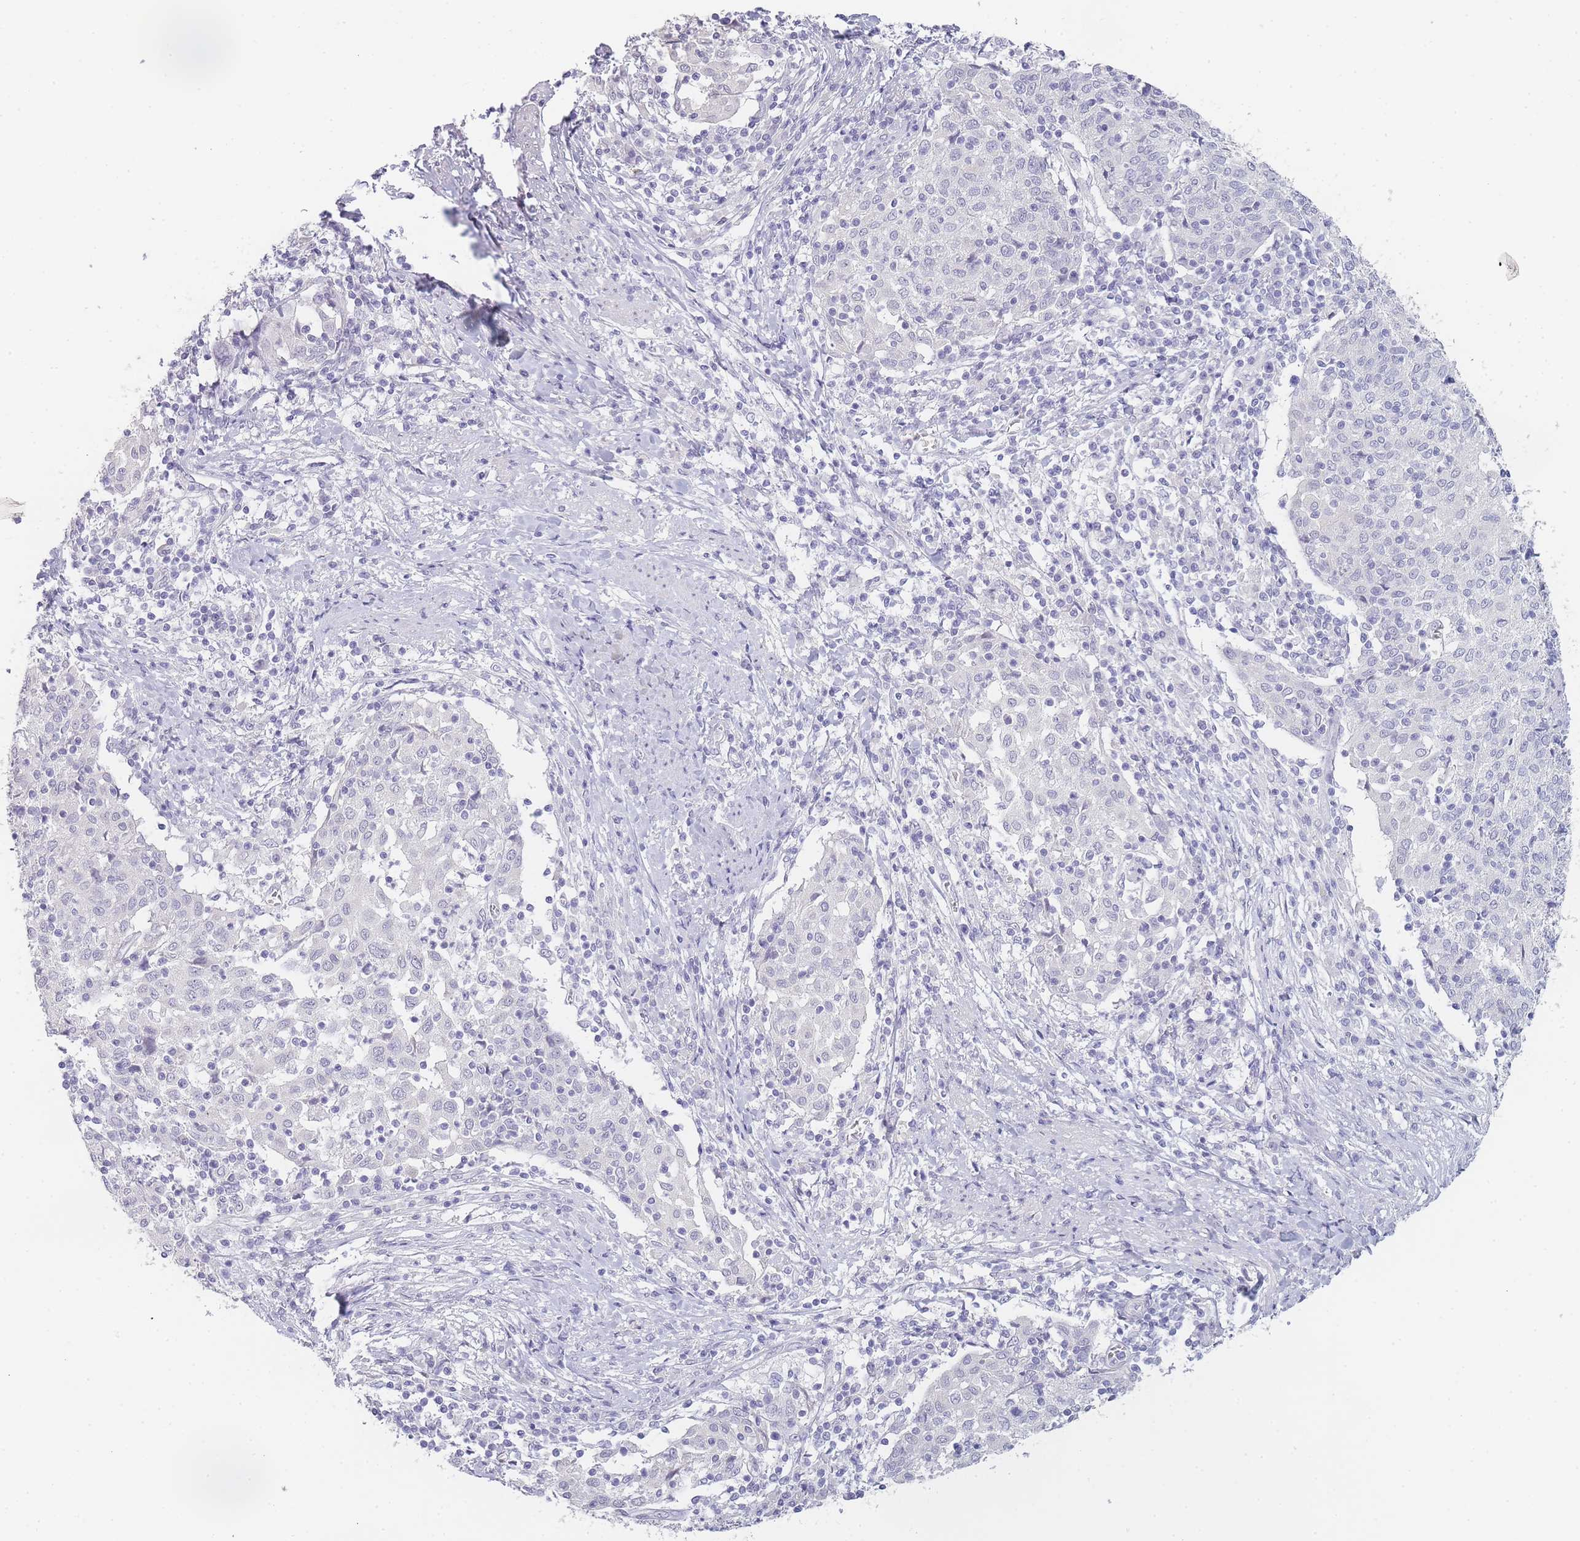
{"staining": {"intensity": "negative", "quantity": "none", "location": "none"}, "tissue": "cervical cancer", "cell_type": "Tumor cells", "image_type": "cancer", "snomed": [{"axis": "morphology", "description": "Squamous cell carcinoma, NOS"}, {"axis": "topography", "description": "Cervix"}], "caption": "IHC micrograph of neoplastic tissue: human cervical squamous cell carcinoma stained with DAB (3,3'-diaminobenzidine) exhibits no significant protein expression in tumor cells.", "gene": "INS", "patient": {"sex": "female", "age": 52}}